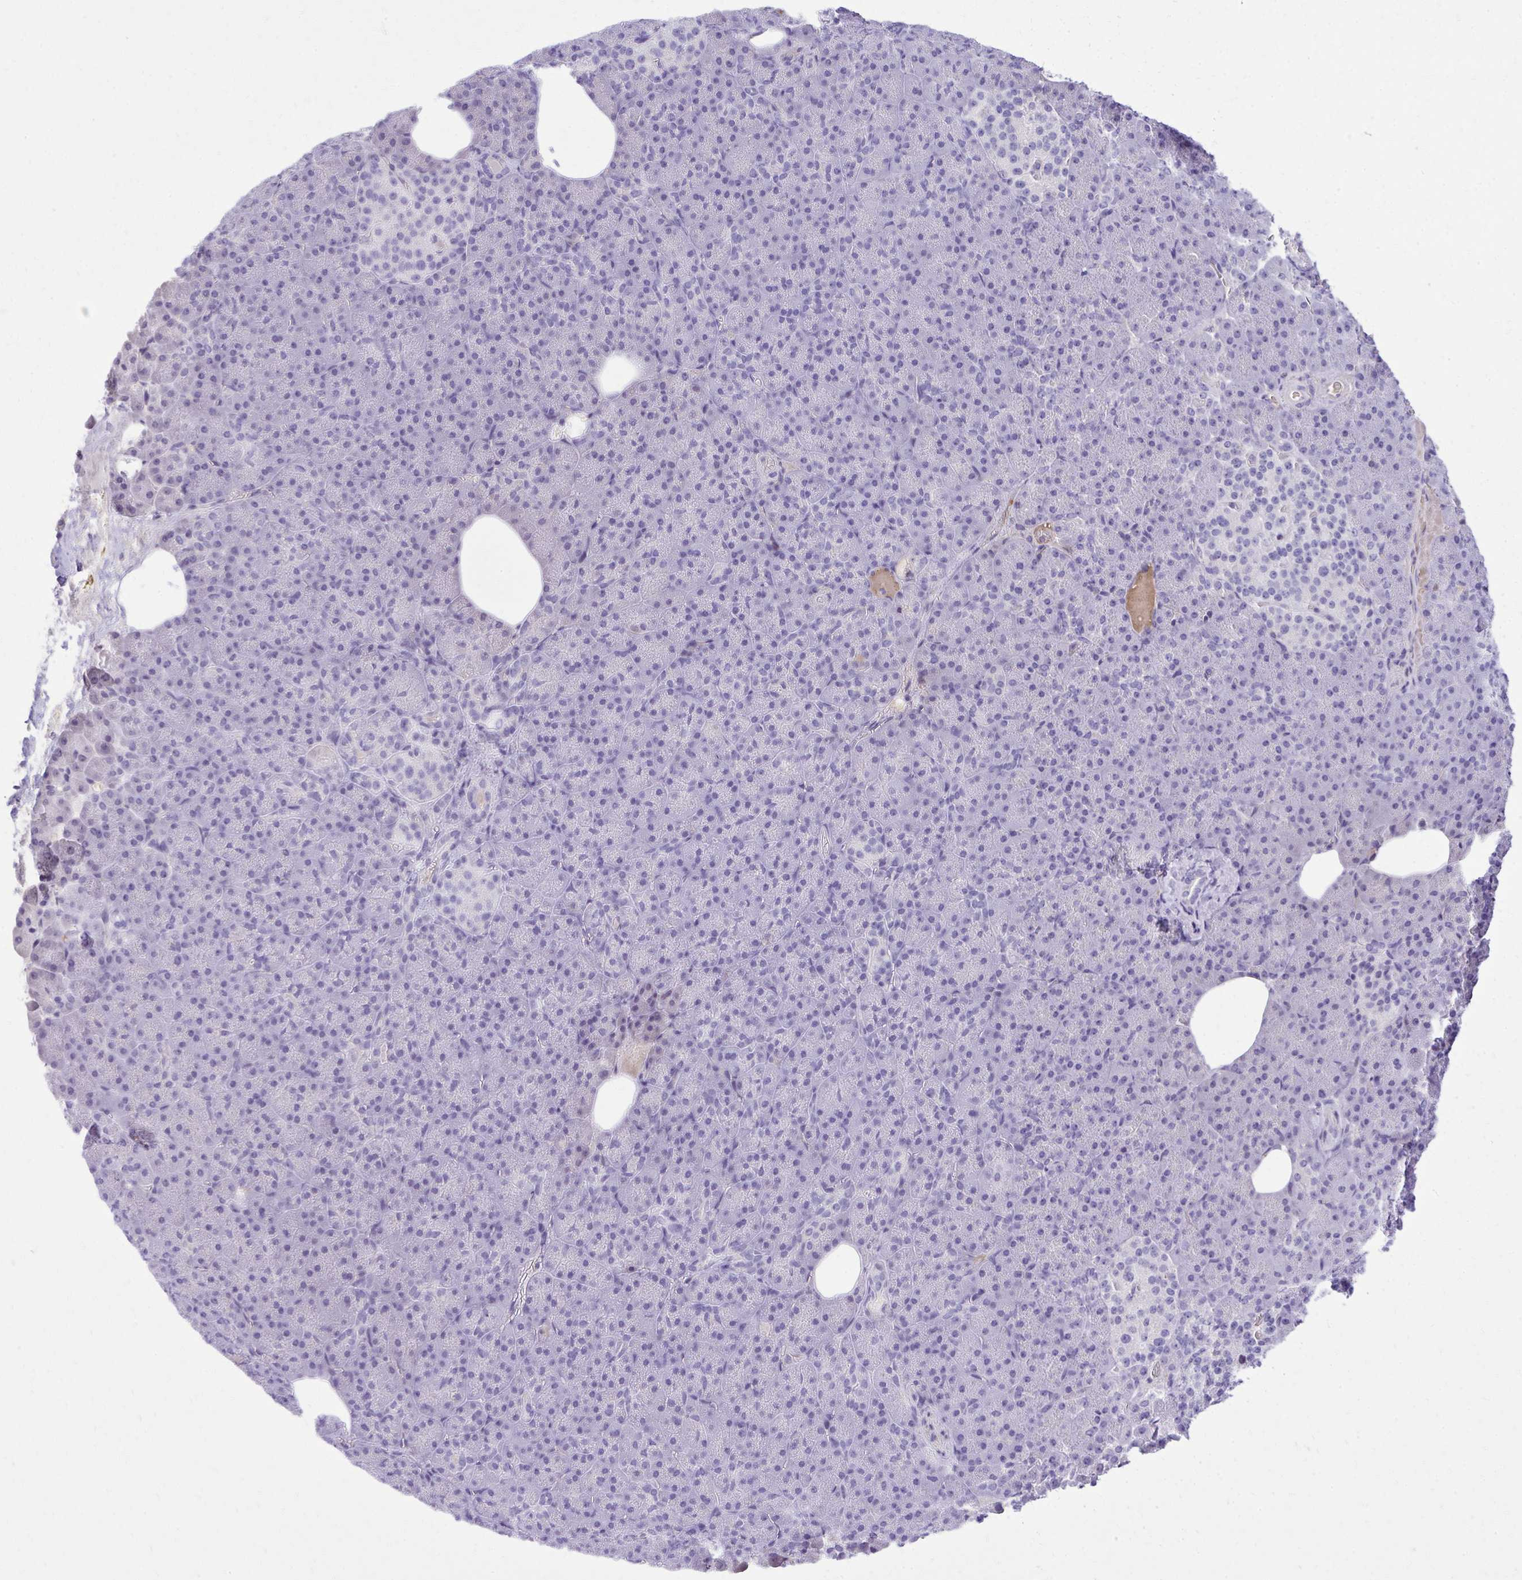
{"staining": {"intensity": "negative", "quantity": "none", "location": "none"}, "tissue": "pancreas", "cell_type": "Exocrine glandular cells", "image_type": "normal", "snomed": [{"axis": "morphology", "description": "Normal tissue, NOS"}, {"axis": "topography", "description": "Pancreas"}], "caption": "High power microscopy photomicrograph of an immunohistochemistry histopathology image of normal pancreas, revealing no significant staining in exocrine glandular cells. The staining is performed using DAB brown chromogen with nuclei counter-stained in using hematoxylin.", "gene": "PITPNM3", "patient": {"sex": "female", "age": 74}}